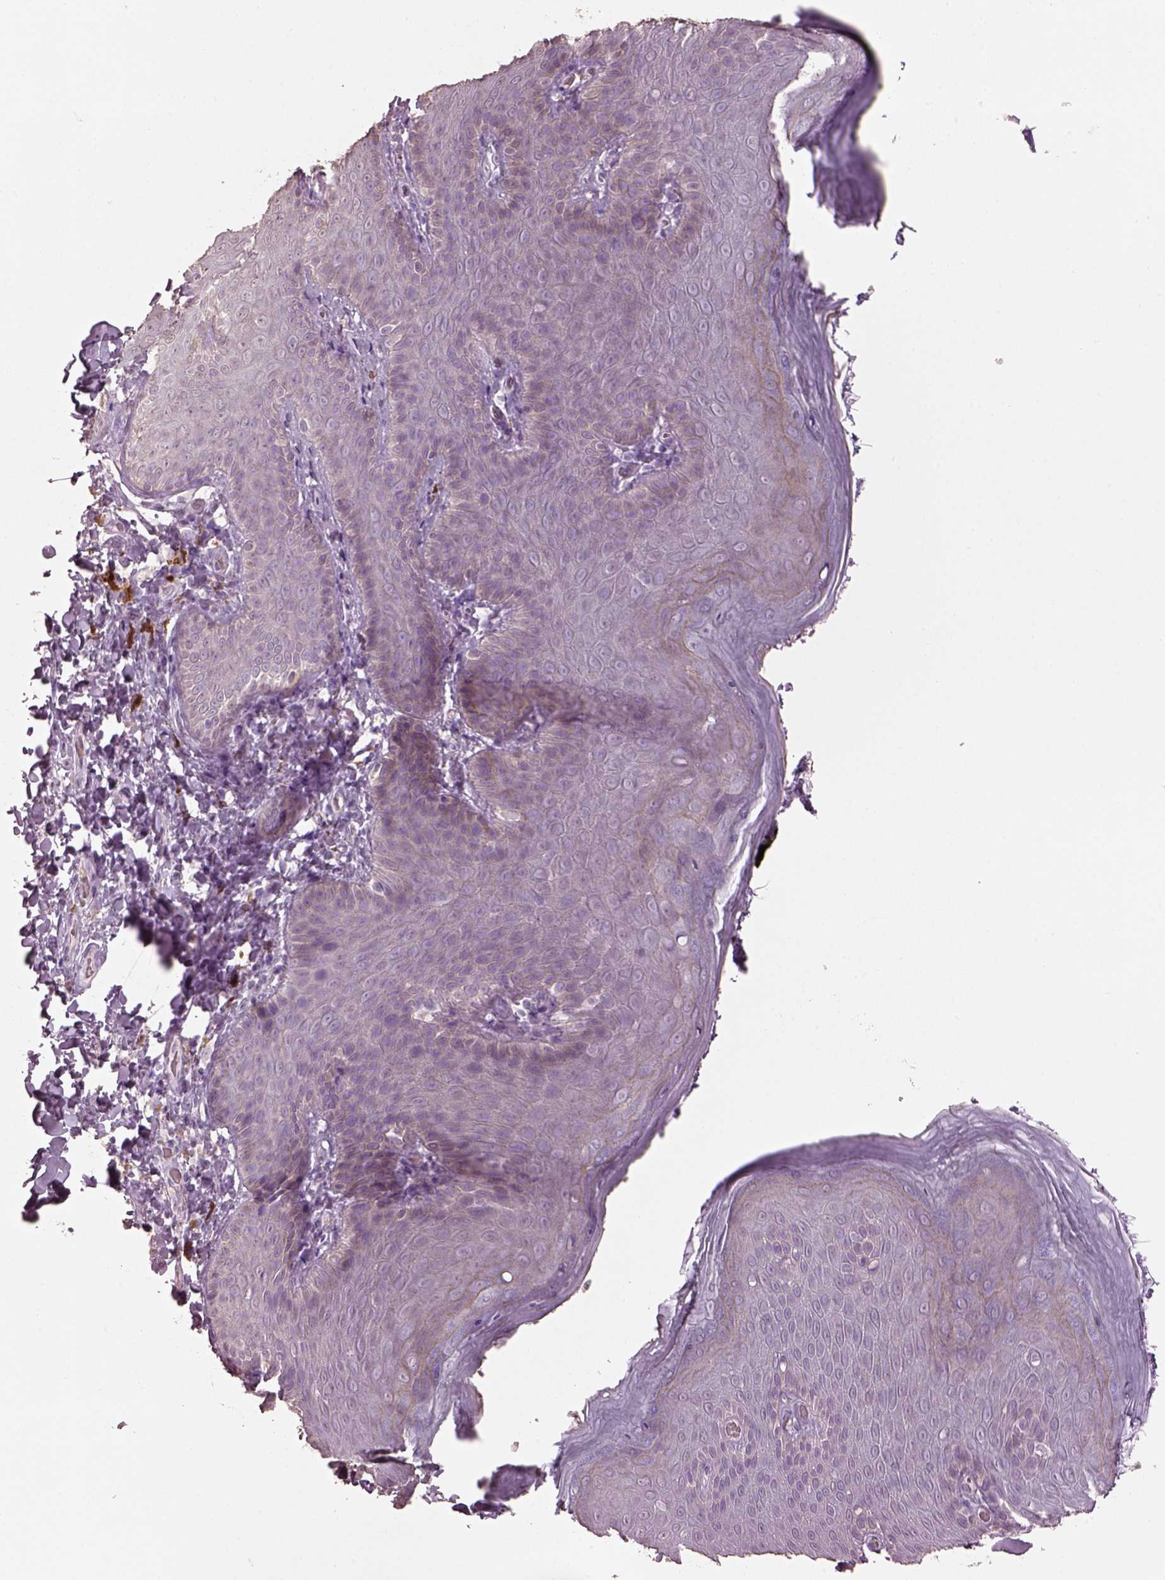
{"staining": {"intensity": "negative", "quantity": "none", "location": "none"}, "tissue": "skin", "cell_type": "Epidermal cells", "image_type": "normal", "snomed": [{"axis": "morphology", "description": "Normal tissue, NOS"}, {"axis": "topography", "description": "Anal"}], "caption": "Immunohistochemistry (IHC) photomicrograph of benign skin: human skin stained with DAB (3,3'-diaminobenzidine) reveals no significant protein expression in epidermal cells.", "gene": "KCNIP3", "patient": {"sex": "male", "age": 53}}